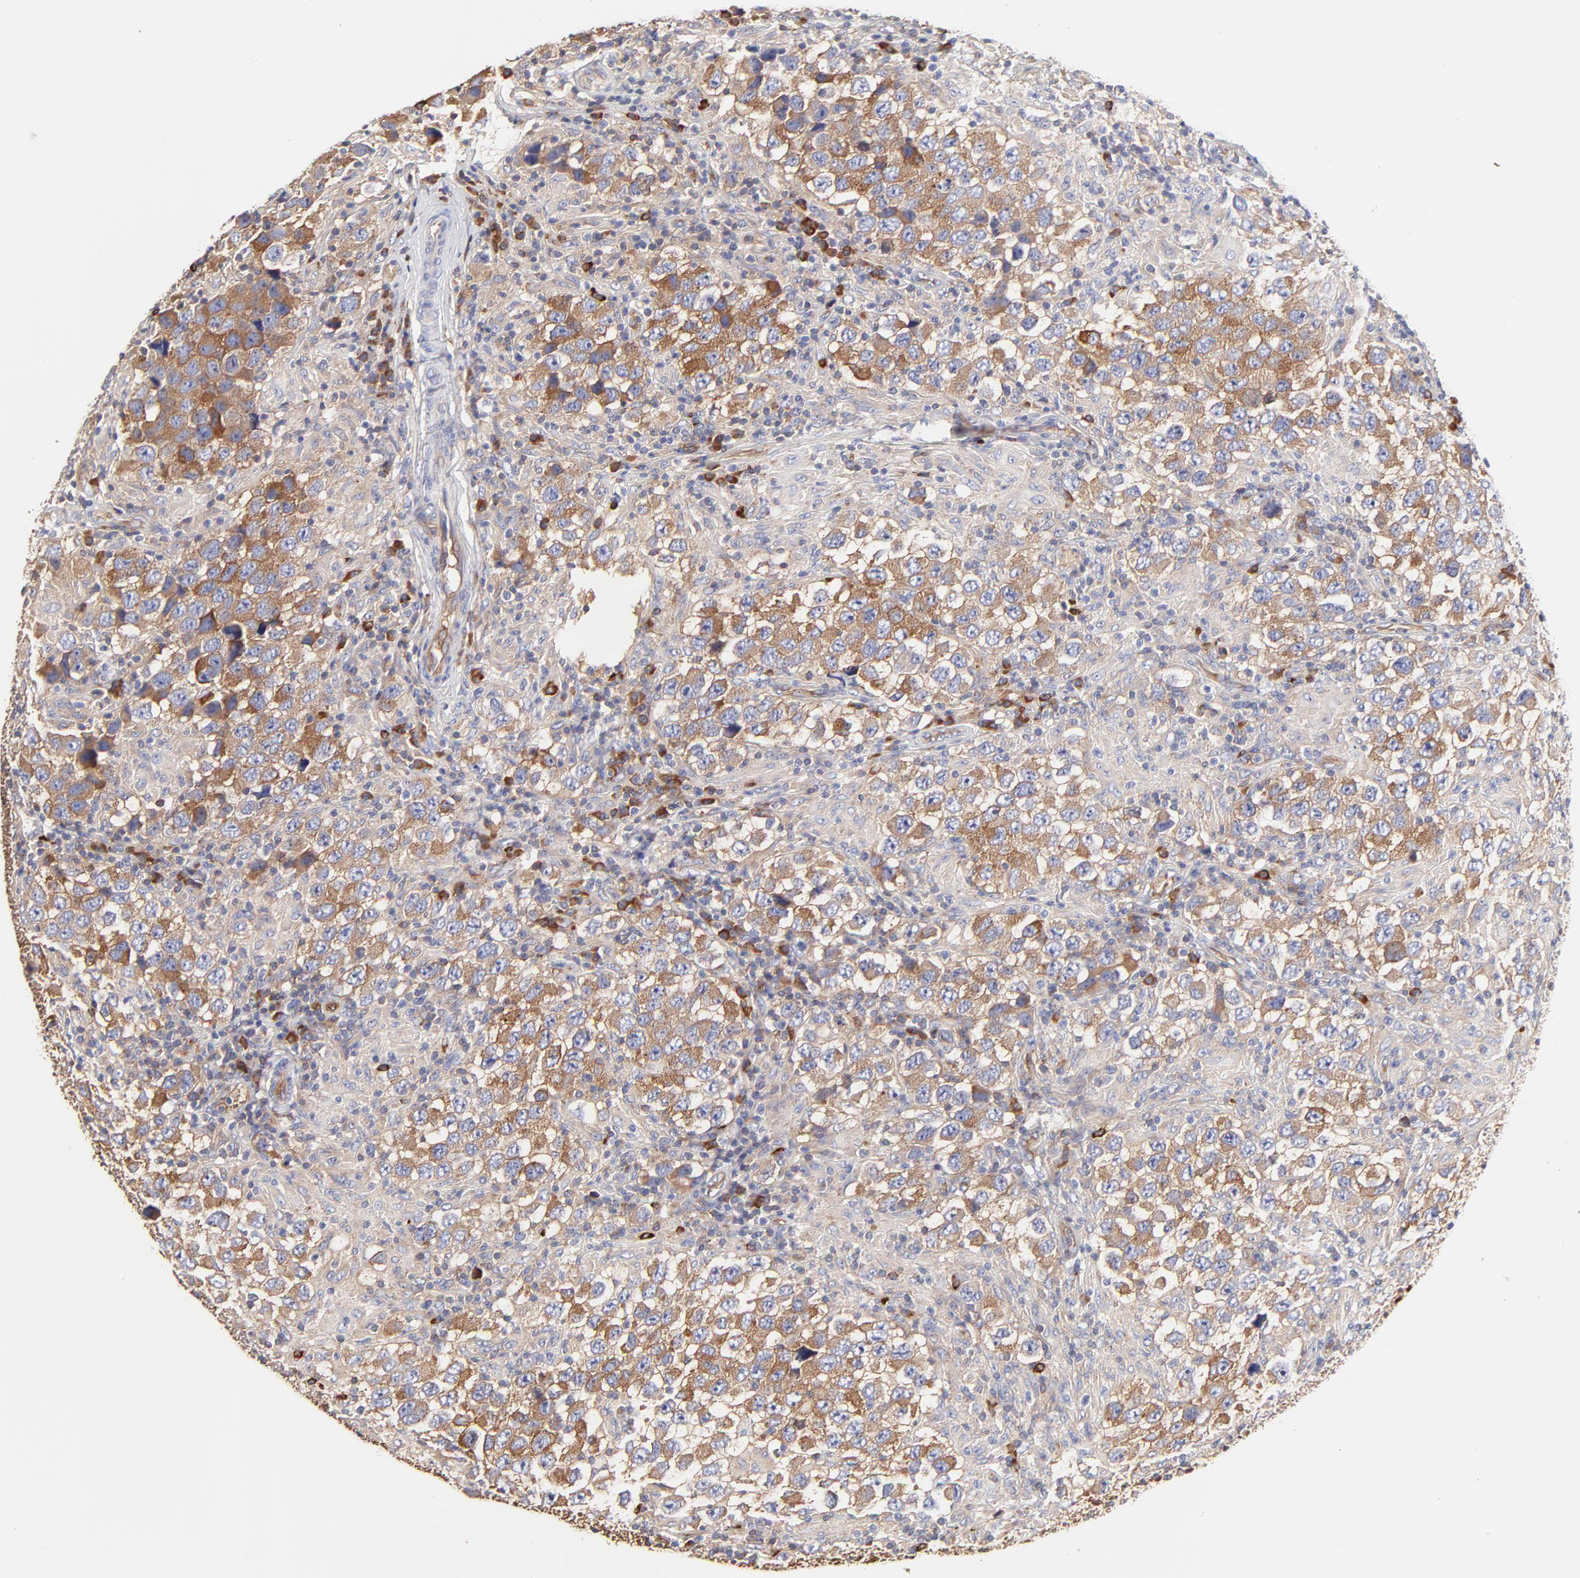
{"staining": {"intensity": "strong", "quantity": ">75%", "location": "cytoplasmic/membranous"}, "tissue": "testis cancer", "cell_type": "Tumor cells", "image_type": "cancer", "snomed": [{"axis": "morphology", "description": "Carcinoma, Embryonal, NOS"}, {"axis": "topography", "description": "Testis"}], "caption": "Immunohistochemistry image of human embryonal carcinoma (testis) stained for a protein (brown), which demonstrates high levels of strong cytoplasmic/membranous staining in about >75% of tumor cells.", "gene": "CD2AP", "patient": {"sex": "male", "age": 21}}